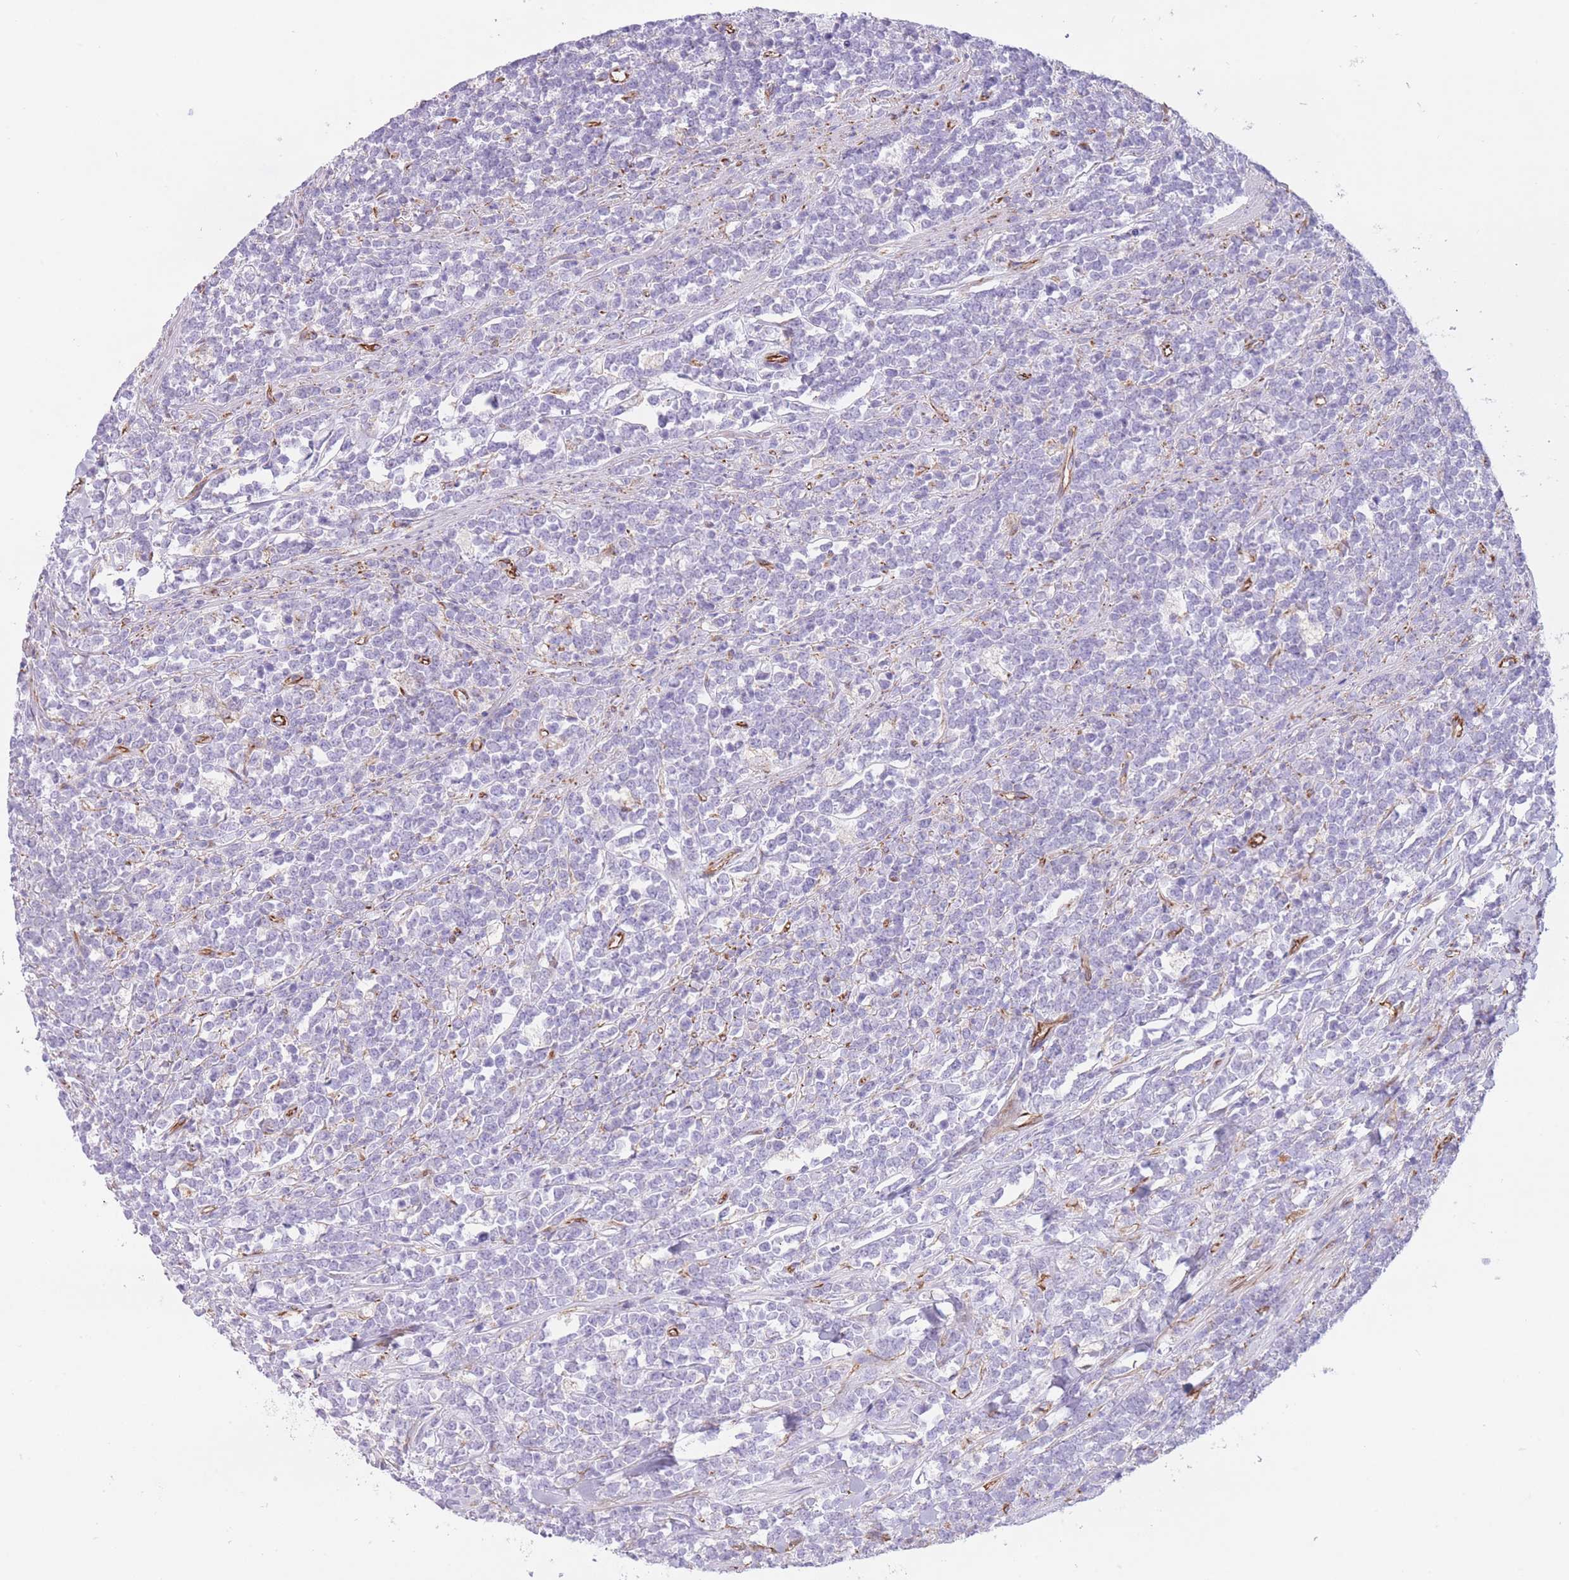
{"staining": {"intensity": "negative", "quantity": "none", "location": "none"}, "tissue": "lymphoma", "cell_type": "Tumor cells", "image_type": "cancer", "snomed": [{"axis": "morphology", "description": "Malignant lymphoma, non-Hodgkin's type, High grade"}, {"axis": "topography", "description": "Small intestine"}, {"axis": "topography", "description": "Colon"}], "caption": "High magnification brightfield microscopy of lymphoma stained with DAB (brown) and counterstained with hematoxylin (blue): tumor cells show no significant expression.", "gene": "PTCD1", "patient": {"sex": "male", "age": 8}}